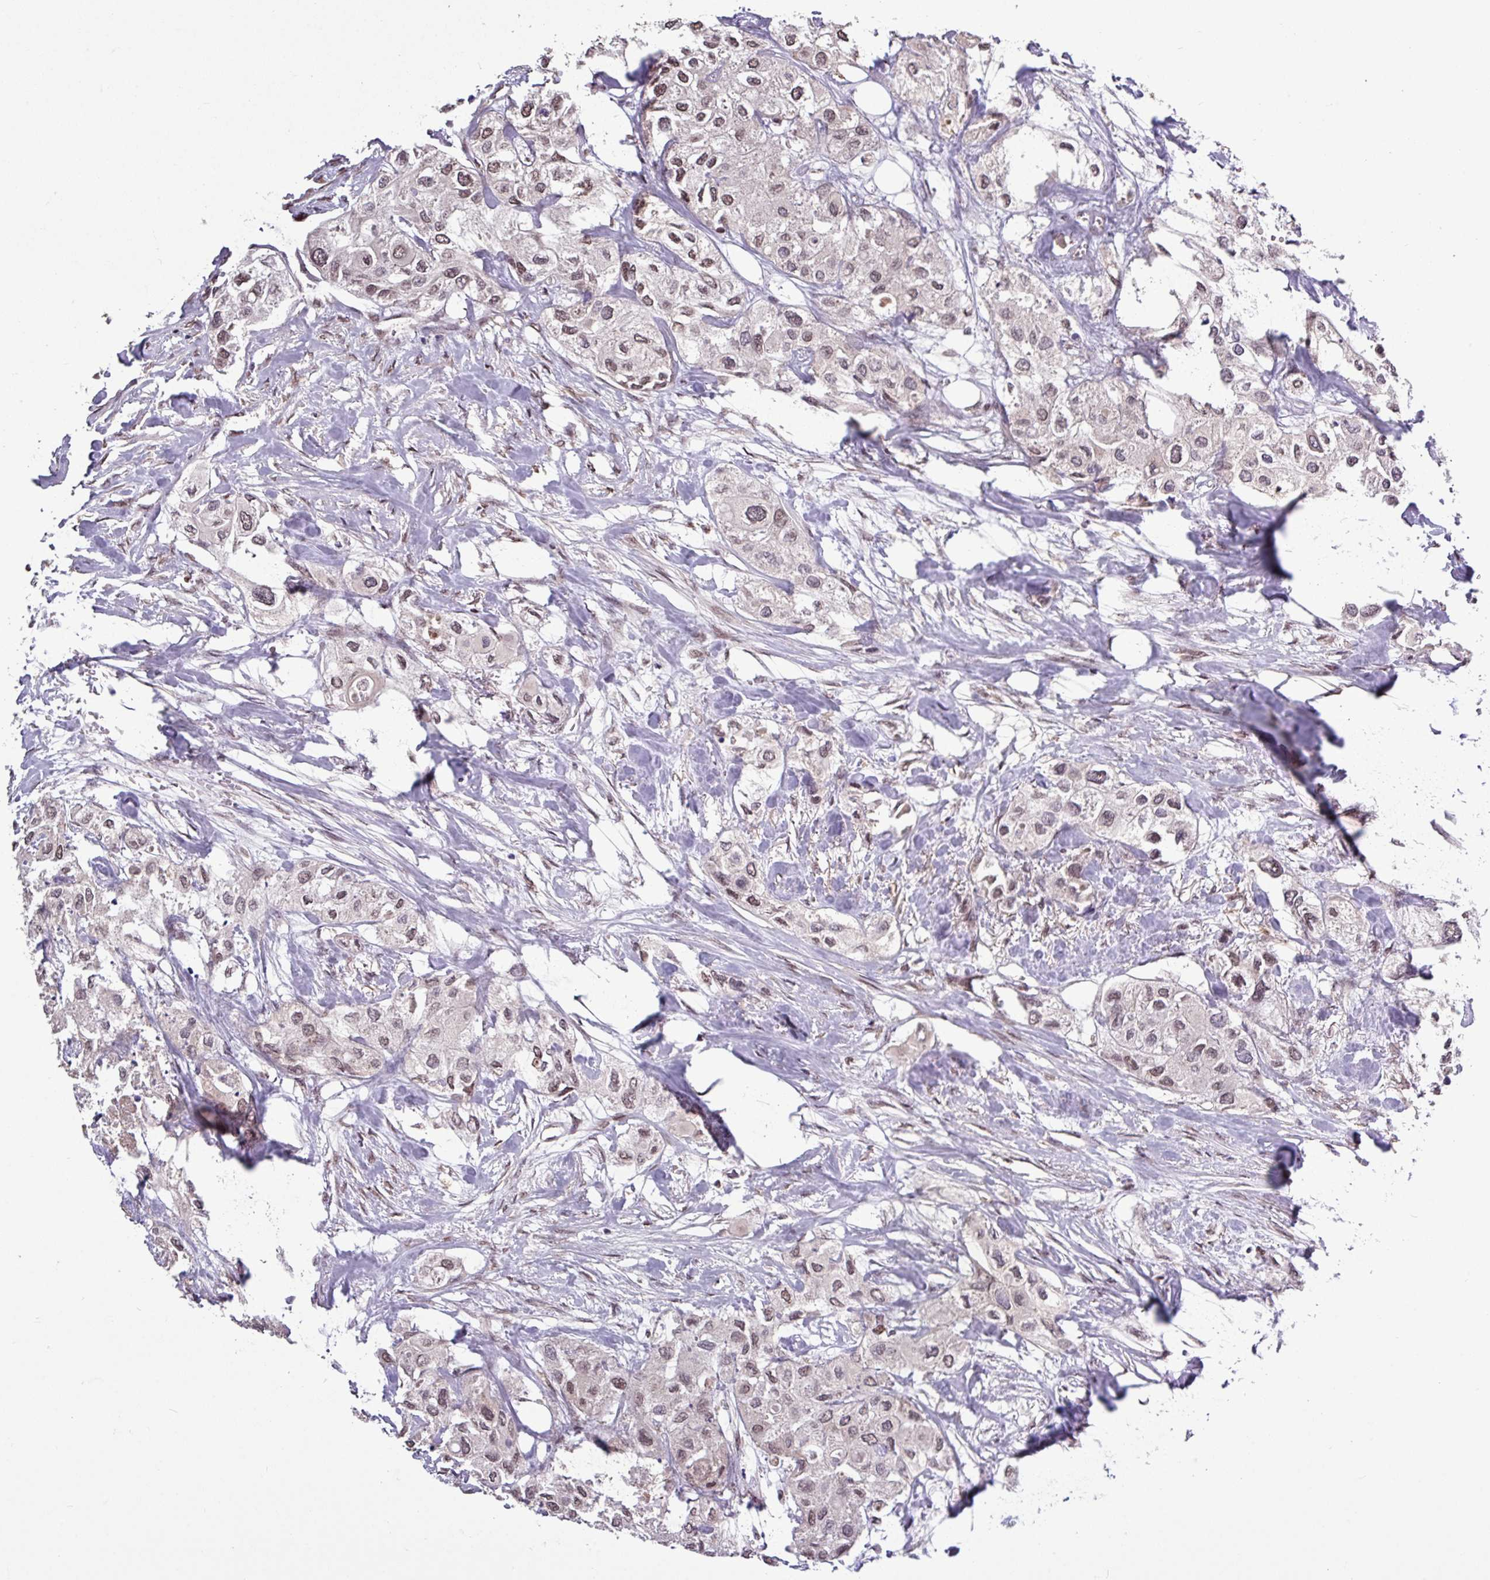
{"staining": {"intensity": "moderate", "quantity": "<25%", "location": "nuclear"}, "tissue": "urothelial cancer", "cell_type": "Tumor cells", "image_type": "cancer", "snomed": [{"axis": "morphology", "description": "Urothelial carcinoma, High grade"}, {"axis": "topography", "description": "Urinary bladder"}], "caption": "IHC image of urothelial cancer stained for a protein (brown), which exhibits low levels of moderate nuclear positivity in about <25% of tumor cells.", "gene": "SKIC2", "patient": {"sex": "male", "age": 64}}